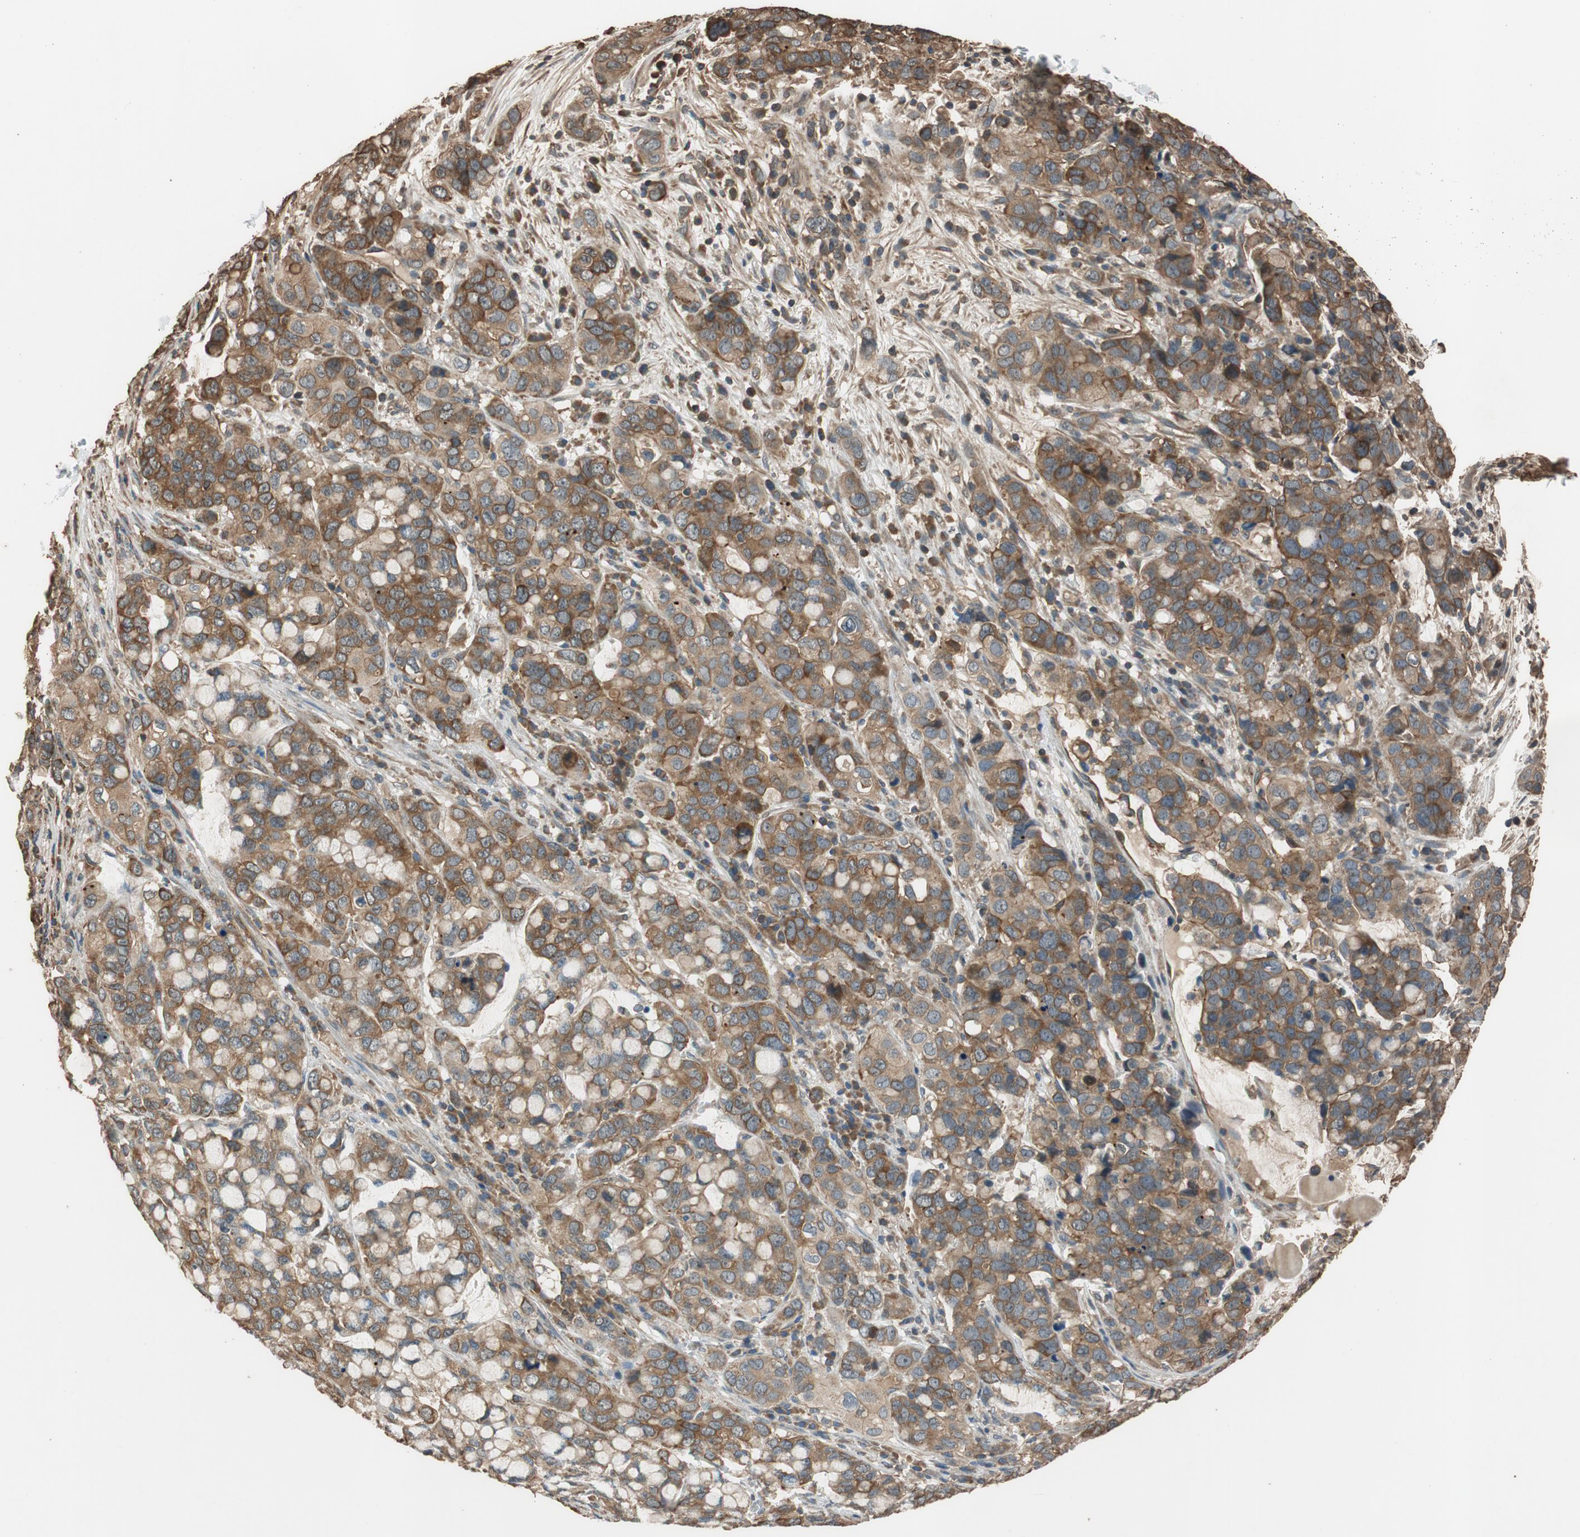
{"staining": {"intensity": "moderate", "quantity": ">75%", "location": "cytoplasmic/membranous"}, "tissue": "stomach cancer", "cell_type": "Tumor cells", "image_type": "cancer", "snomed": [{"axis": "morphology", "description": "Adenocarcinoma, NOS"}, {"axis": "topography", "description": "Stomach, lower"}], "caption": "Immunohistochemistry histopathology image of neoplastic tissue: human stomach adenocarcinoma stained using immunohistochemistry (IHC) reveals medium levels of moderate protein expression localized specifically in the cytoplasmic/membranous of tumor cells, appearing as a cytoplasmic/membranous brown color.", "gene": "MST1R", "patient": {"sex": "male", "age": 84}}